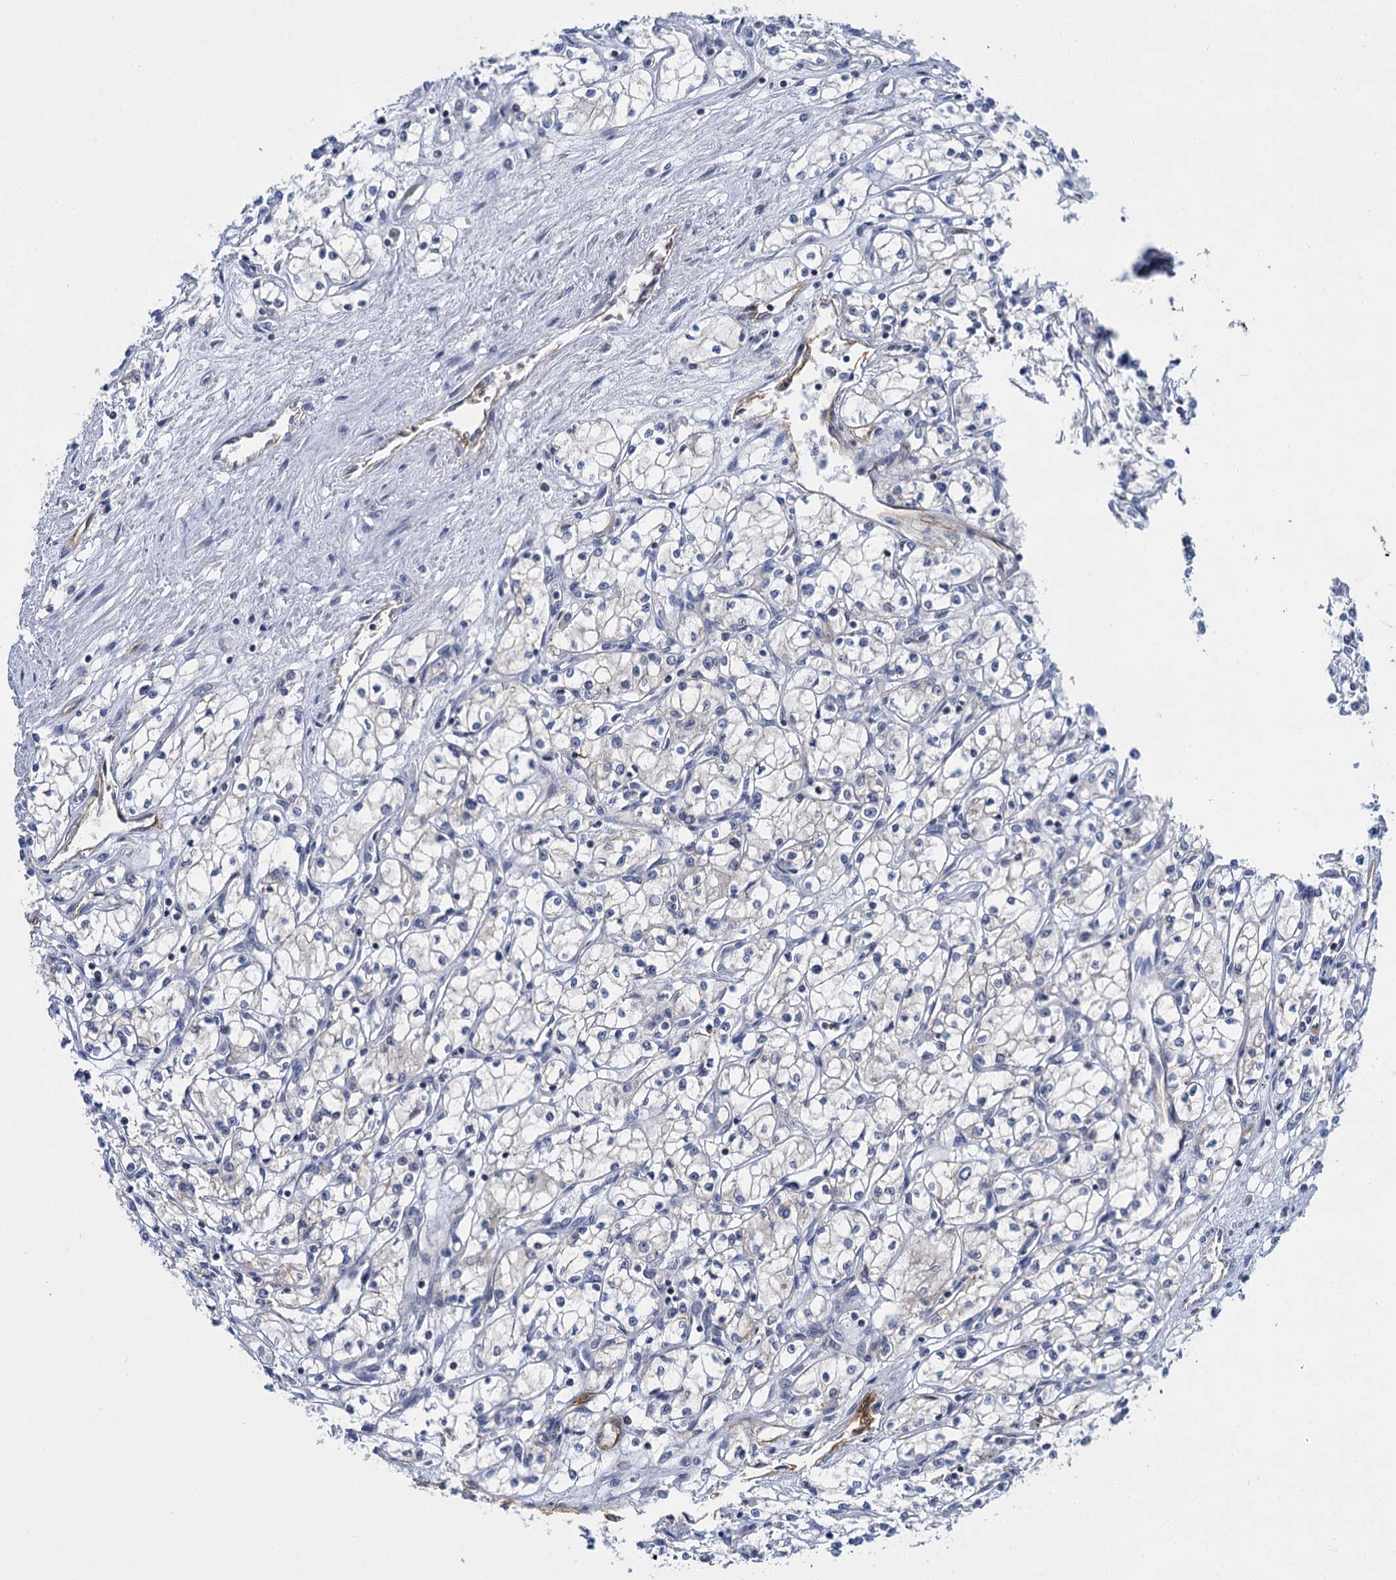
{"staining": {"intensity": "negative", "quantity": "none", "location": "none"}, "tissue": "renal cancer", "cell_type": "Tumor cells", "image_type": "cancer", "snomed": [{"axis": "morphology", "description": "Adenocarcinoma, NOS"}, {"axis": "topography", "description": "Kidney"}], "caption": "DAB immunohistochemical staining of human renal adenocarcinoma exhibits no significant staining in tumor cells.", "gene": "ABLIM1", "patient": {"sex": "male", "age": 59}}